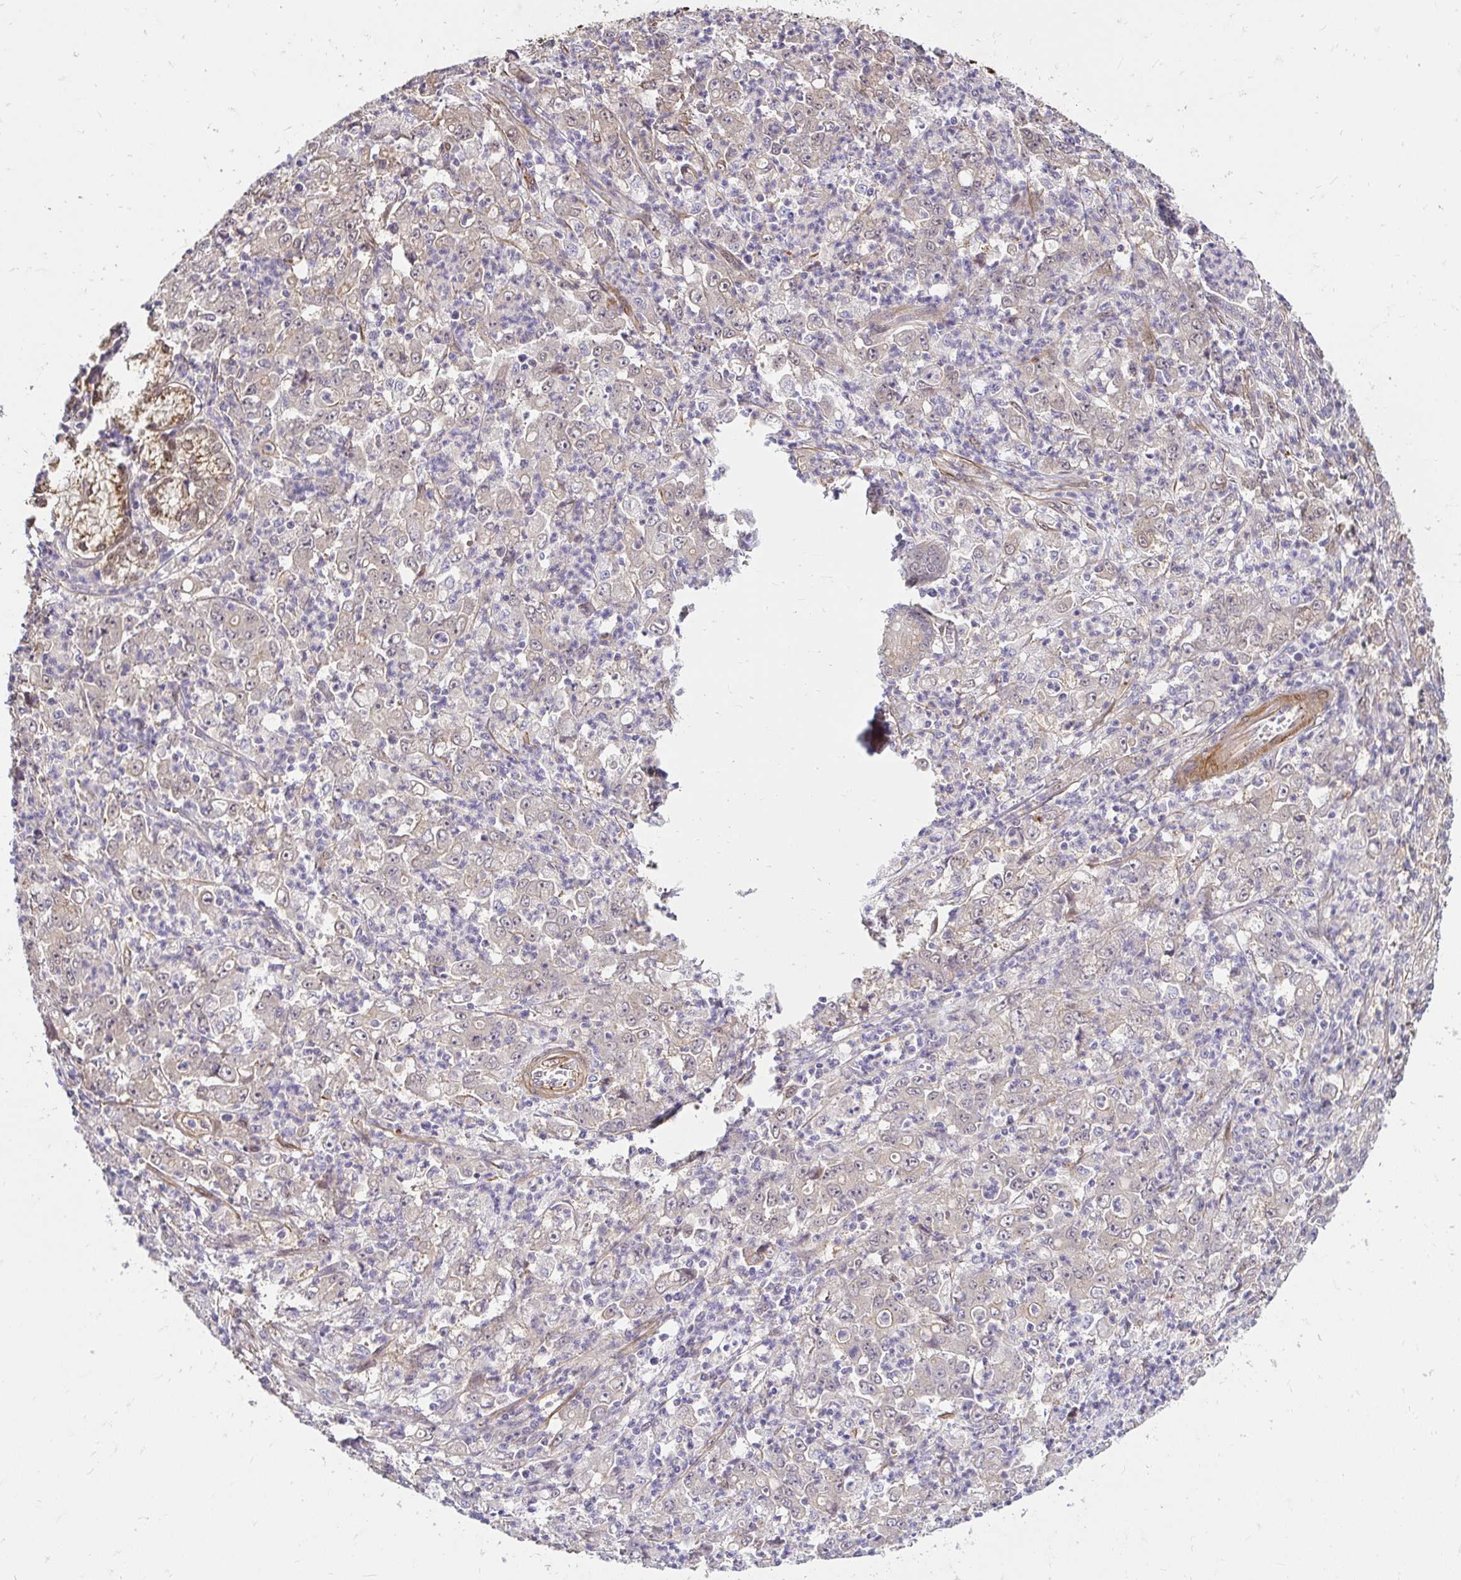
{"staining": {"intensity": "weak", "quantity": "<25%", "location": "cytoplasmic/membranous,nuclear"}, "tissue": "stomach cancer", "cell_type": "Tumor cells", "image_type": "cancer", "snomed": [{"axis": "morphology", "description": "Adenocarcinoma, NOS"}, {"axis": "topography", "description": "Stomach, lower"}], "caption": "IHC micrograph of neoplastic tissue: stomach adenocarcinoma stained with DAB displays no significant protein expression in tumor cells. The staining was performed using DAB to visualize the protein expression in brown, while the nuclei were stained in blue with hematoxylin (Magnification: 20x).", "gene": "YAP1", "patient": {"sex": "female", "age": 71}}